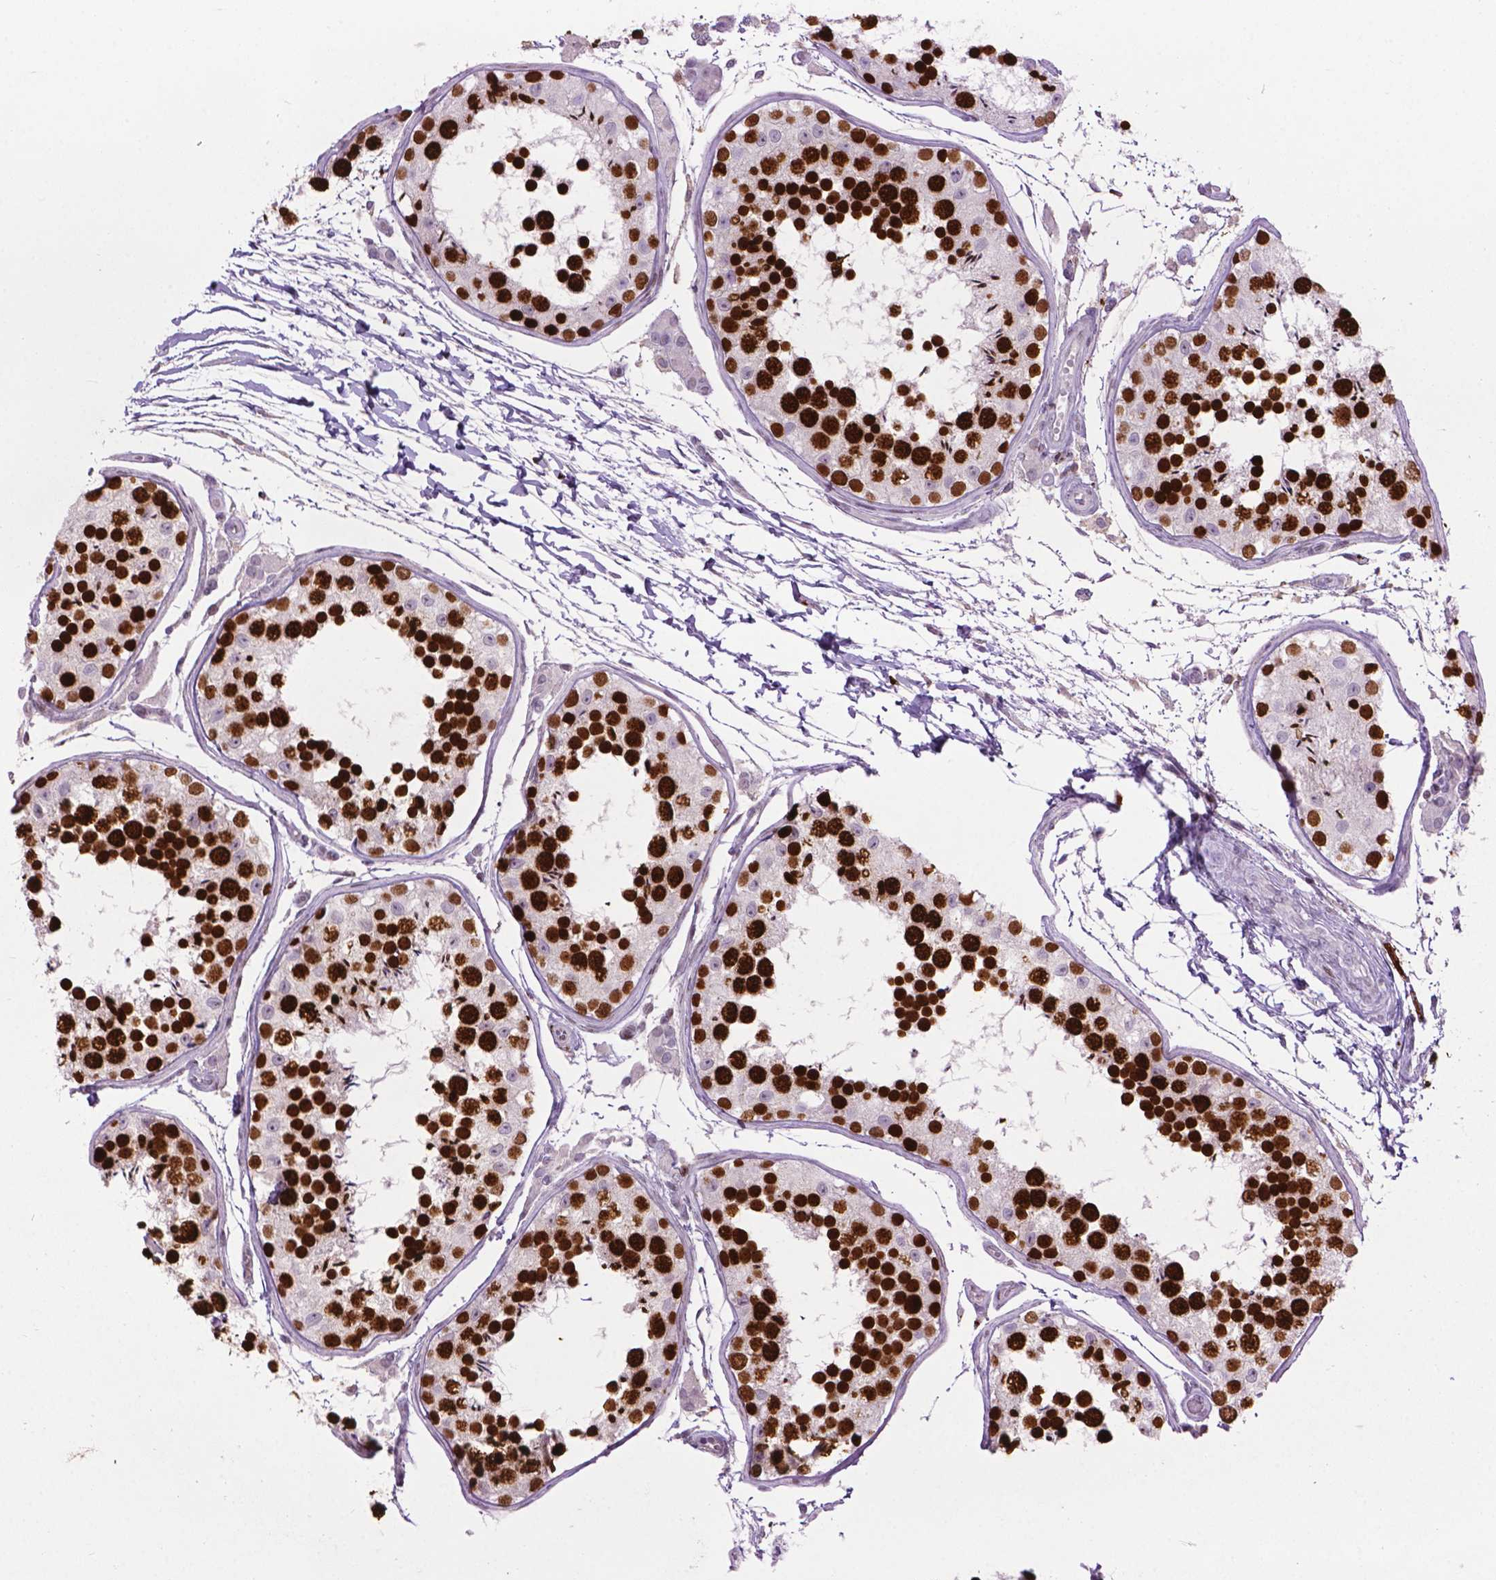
{"staining": {"intensity": "strong", "quantity": ">75%", "location": "nuclear"}, "tissue": "testis", "cell_type": "Cells in seminiferous ducts", "image_type": "normal", "snomed": [{"axis": "morphology", "description": "Normal tissue, NOS"}, {"axis": "topography", "description": "Testis"}], "caption": "Protein staining exhibits strong nuclear positivity in about >75% of cells in seminiferous ducts in unremarkable testis.", "gene": "TH", "patient": {"sex": "male", "age": 29}}